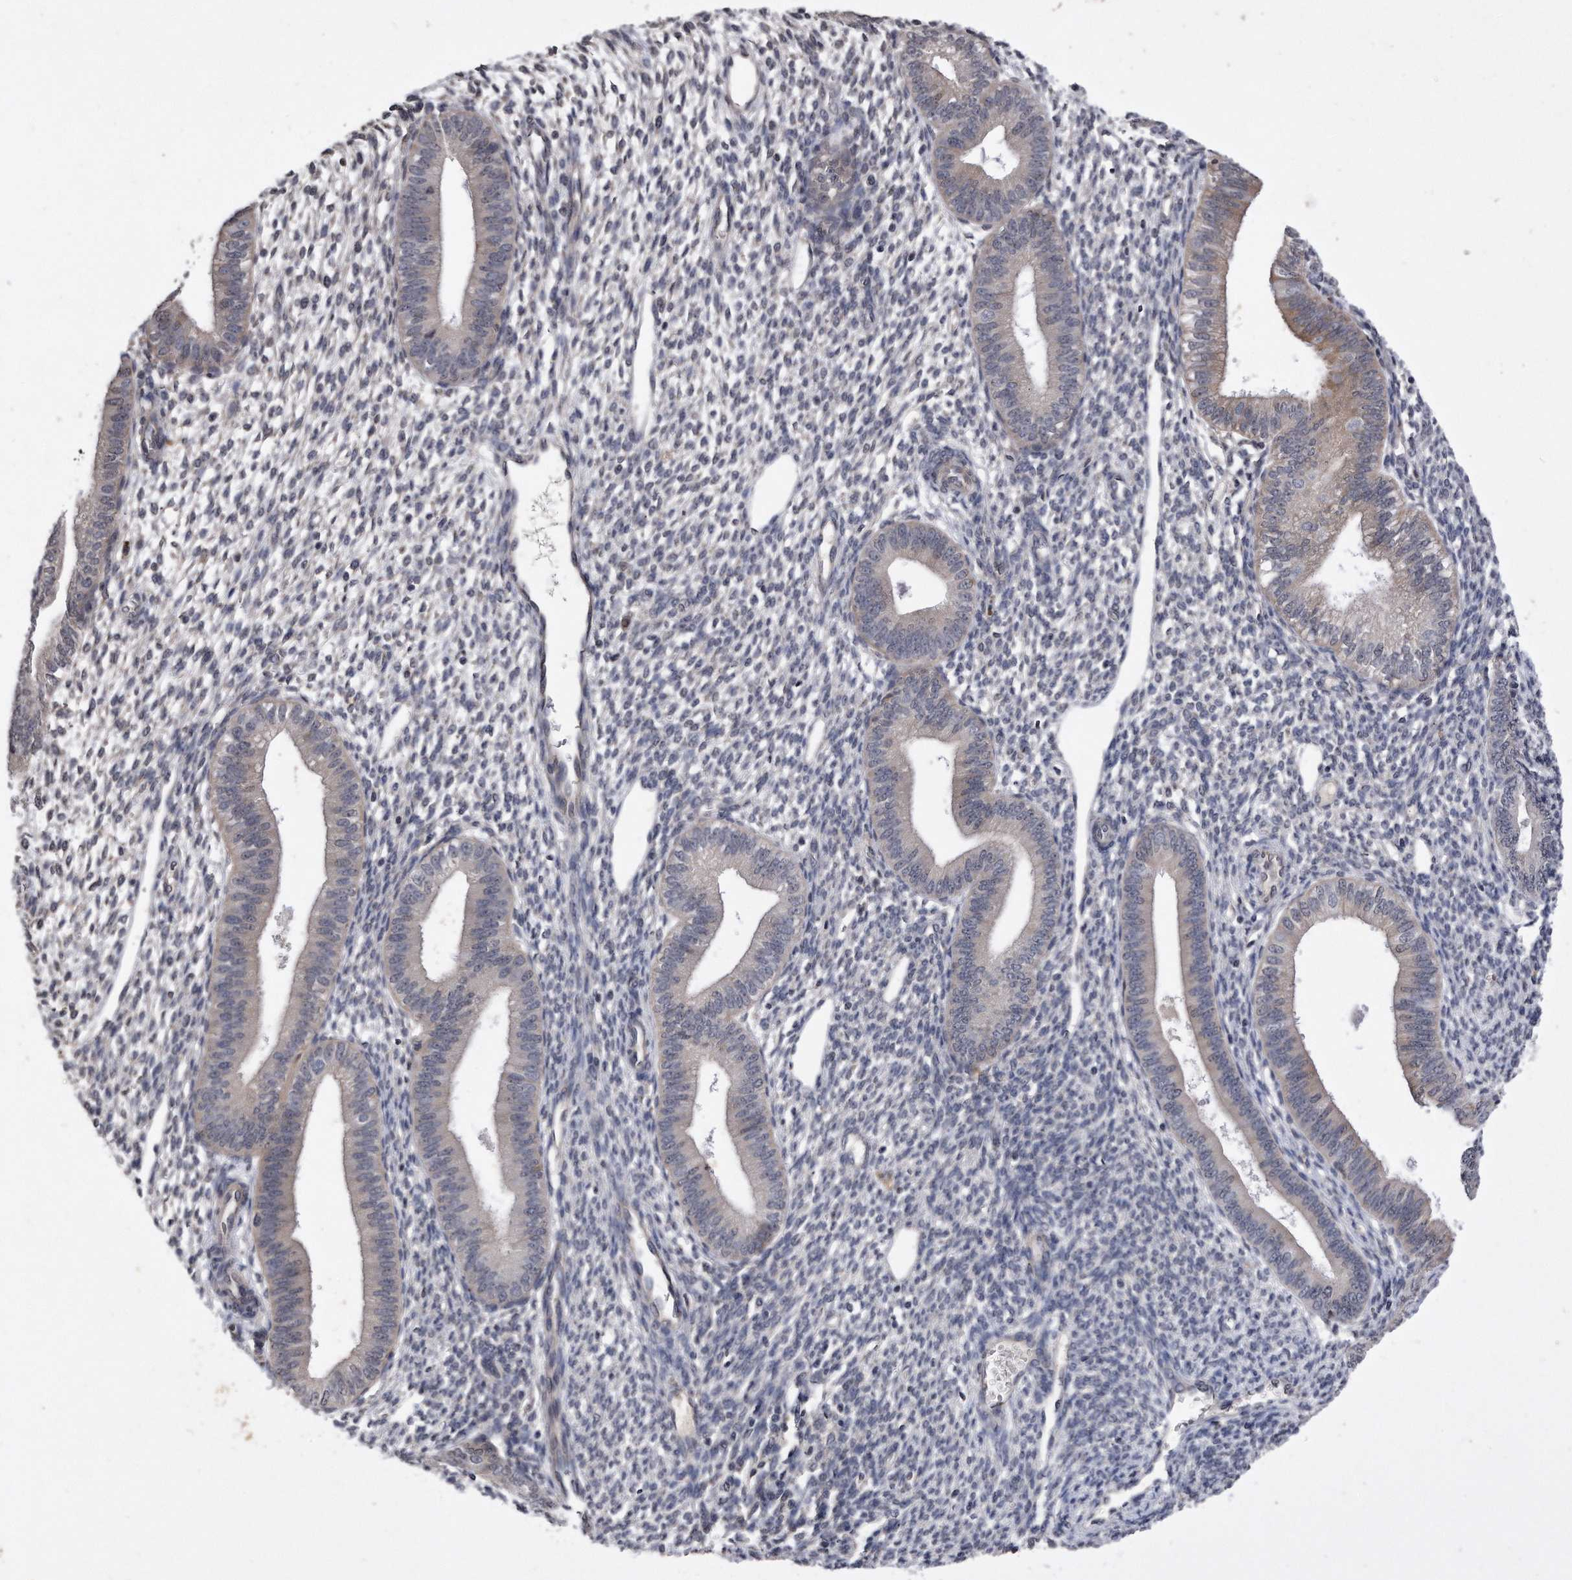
{"staining": {"intensity": "negative", "quantity": "none", "location": "none"}, "tissue": "endometrium", "cell_type": "Cells in endometrial stroma", "image_type": "normal", "snomed": [{"axis": "morphology", "description": "Normal tissue, NOS"}, {"axis": "topography", "description": "Endometrium"}], "caption": "High power microscopy image of an IHC photomicrograph of benign endometrium, revealing no significant expression in cells in endometrial stroma.", "gene": "DAB1", "patient": {"sex": "female", "age": 46}}